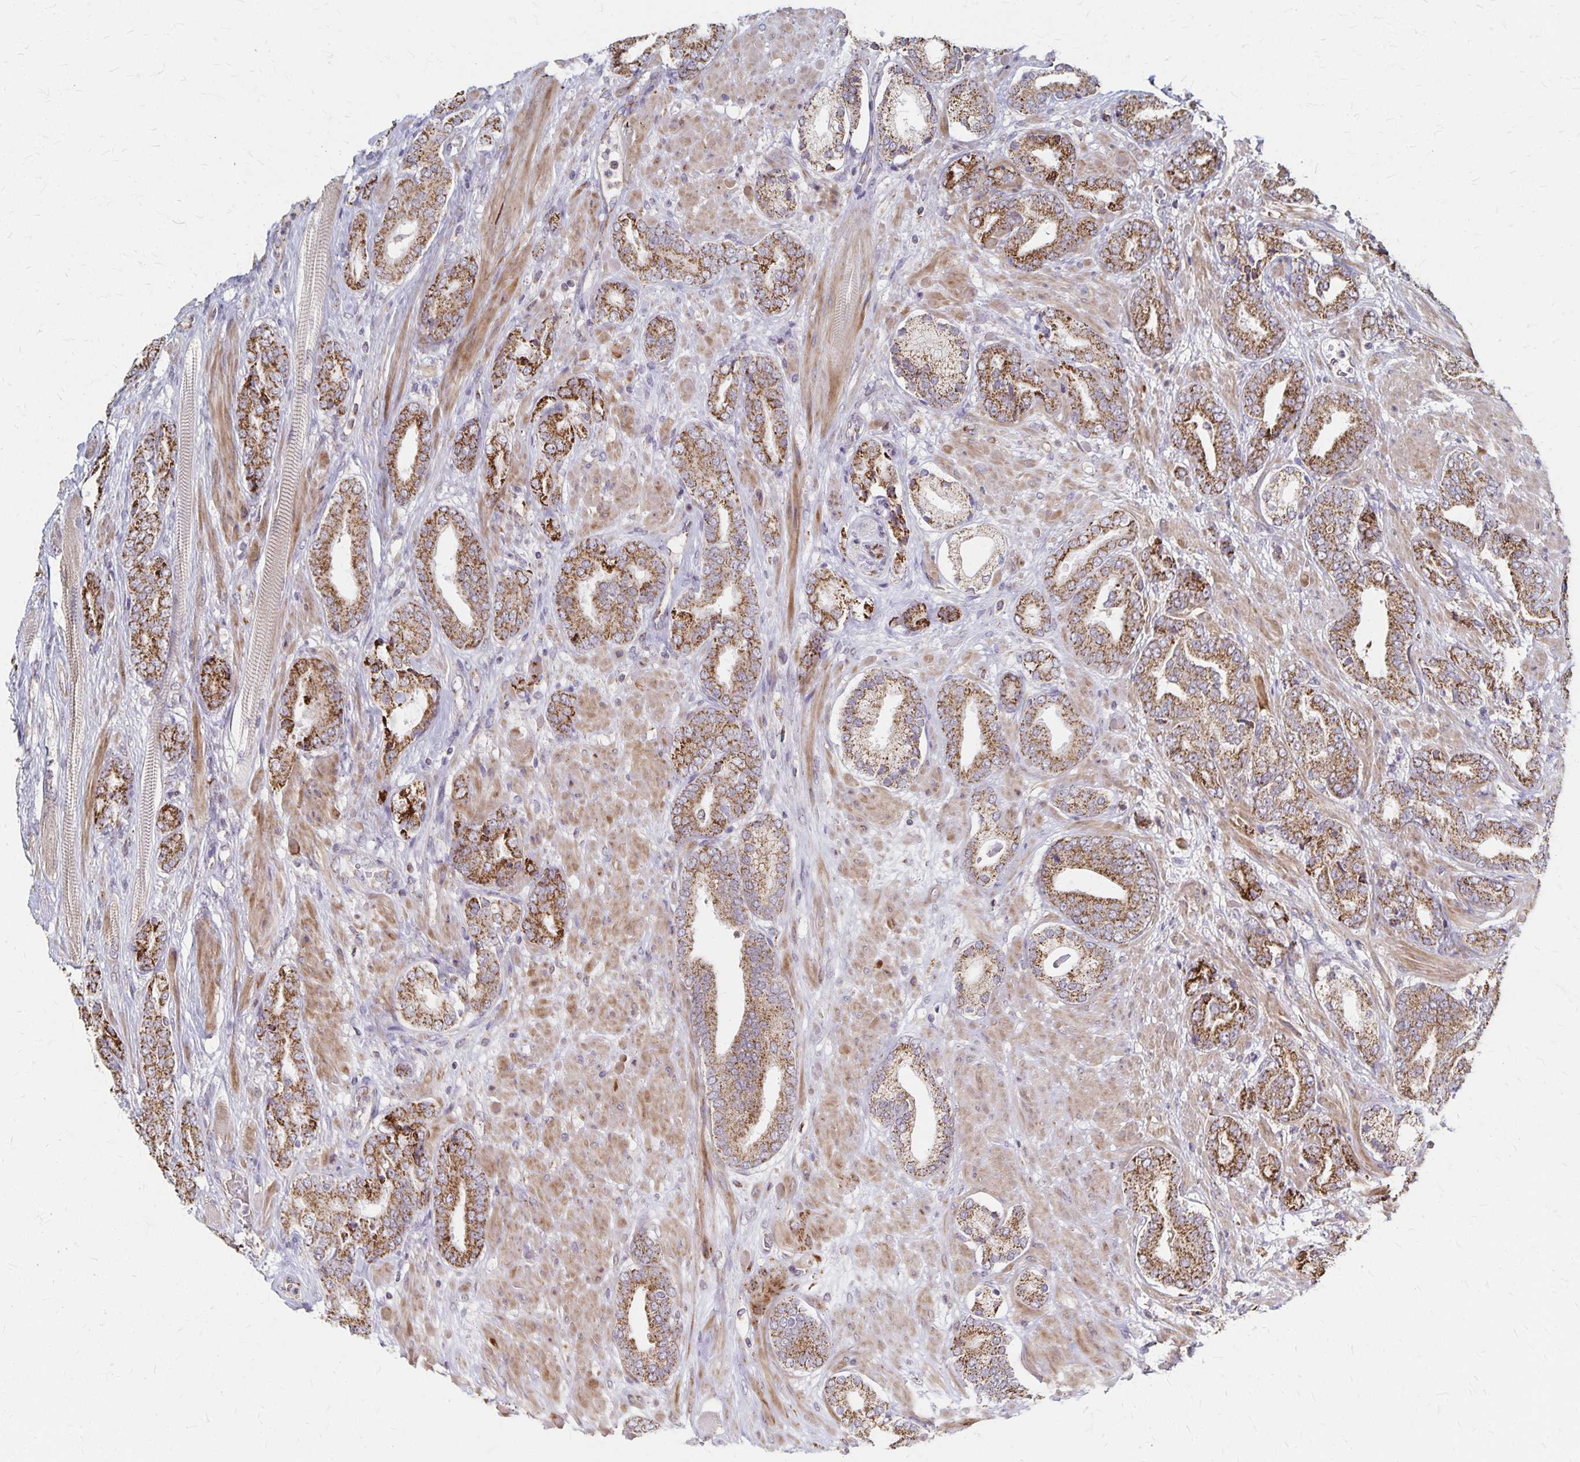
{"staining": {"intensity": "strong", "quantity": ">75%", "location": "cytoplasmic/membranous"}, "tissue": "prostate cancer", "cell_type": "Tumor cells", "image_type": "cancer", "snomed": [{"axis": "morphology", "description": "Adenocarcinoma, High grade"}, {"axis": "topography", "description": "Prostate"}], "caption": "Strong cytoplasmic/membranous expression for a protein is identified in approximately >75% of tumor cells of prostate cancer (high-grade adenocarcinoma) using immunohistochemistry (IHC).", "gene": "DYRK4", "patient": {"sex": "male", "age": 56}}